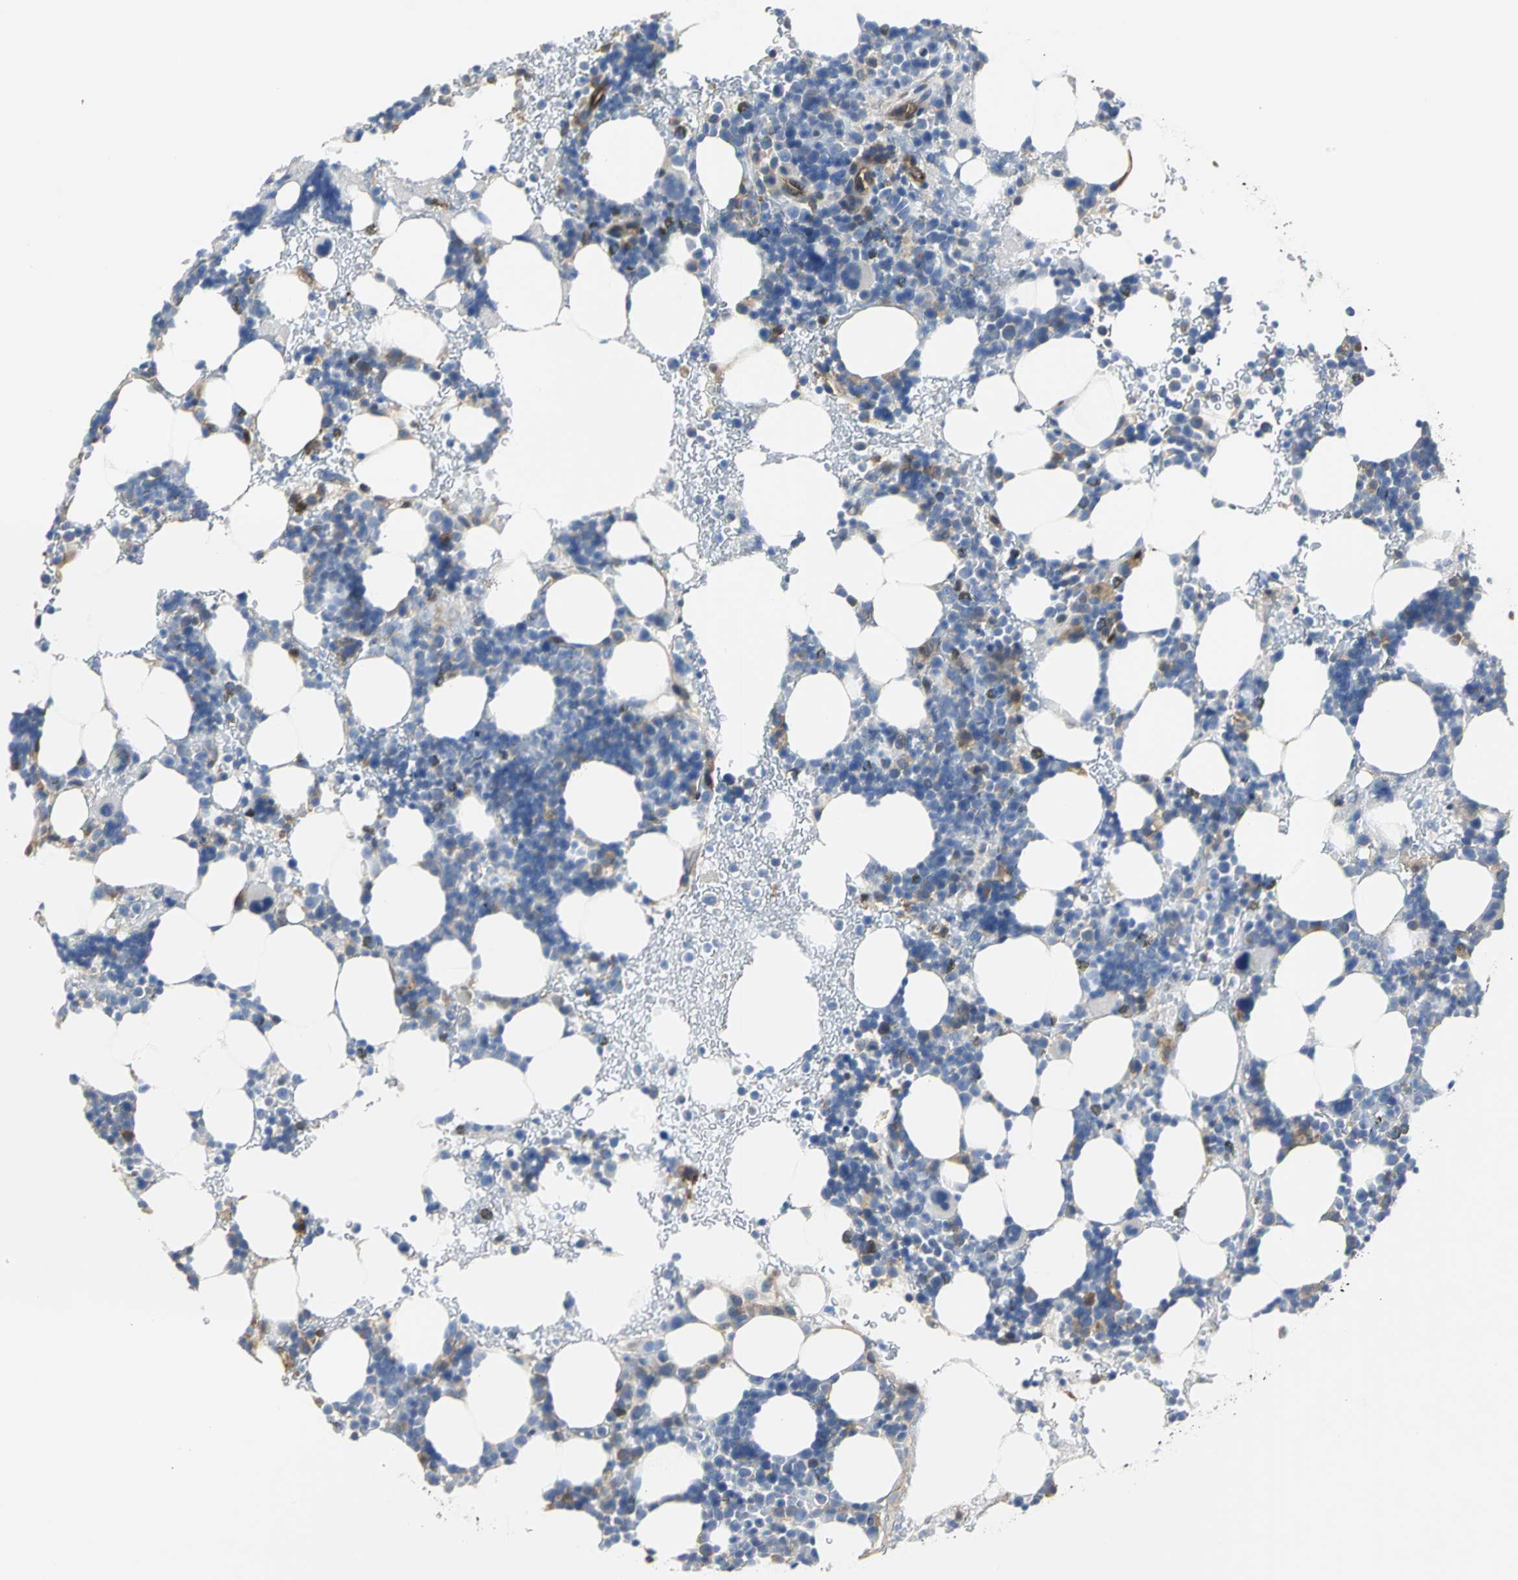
{"staining": {"intensity": "moderate", "quantity": "<25%", "location": "cytoplasmic/membranous"}, "tissue": "bone marrow", "cell_type": "Hematopoietic cells", "image_type": "normal", "snomed": [{"axis": "morphology", "description": "Normal tissue, NOS"}, {"axis": "topography", "description": "Bone marrow"}], "caption": "Bone marrow stained for a protein (brown) demonstrates moderate cytoplasmic/membranous positive positivity in approximately <25% of hematopoietic cells.", "gene": "CHRNB1", "patient": {"sex": "male", "age": 17}}